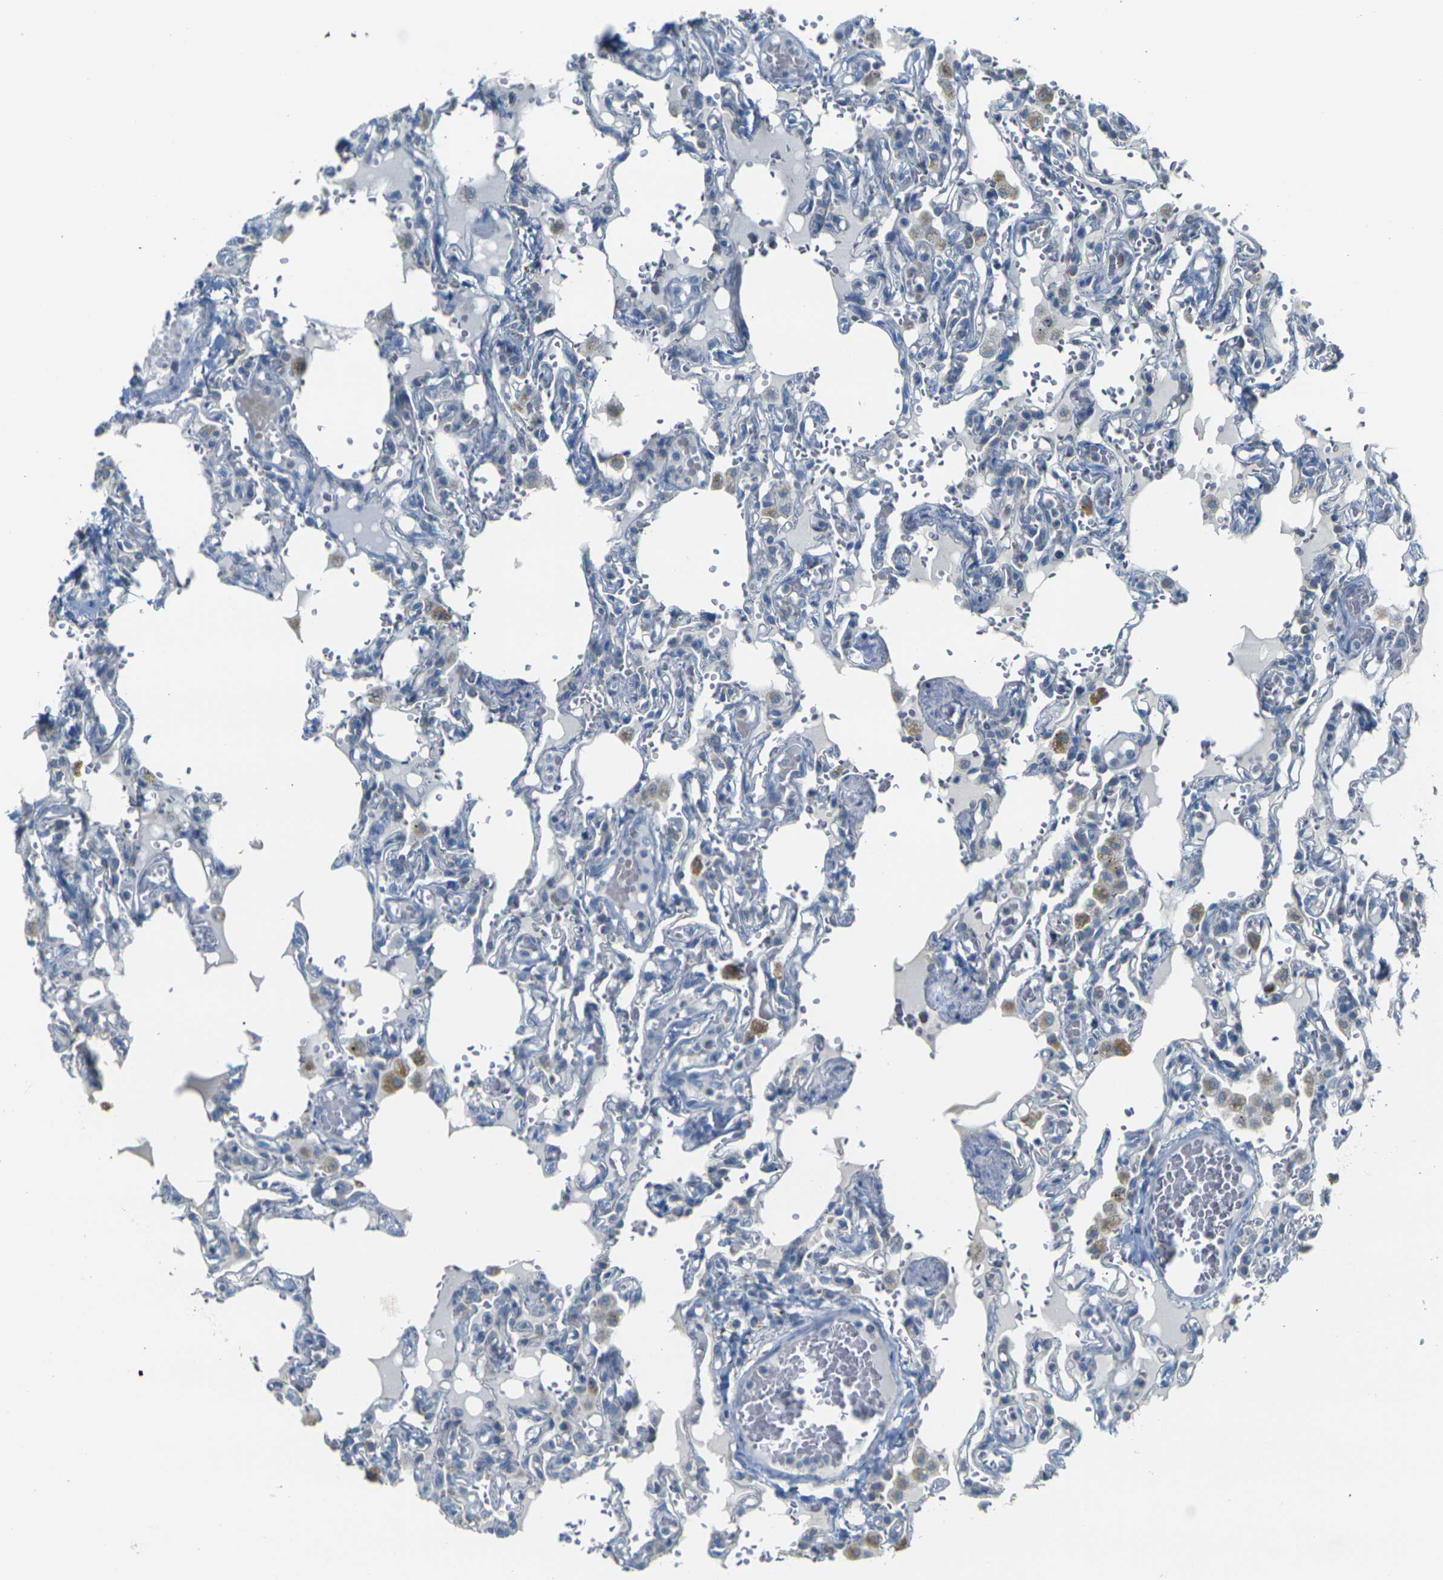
{"staining": {"intensity": "negative", "quantity": "none", "location": "none"}, "tissue": "lung", "cell_type": "Alveolar cells", "image_type": "normal", "snomed": [{"axis": "morphology", "description": "Normal tissue, NOS"}, {"axis": "topography", "description": "Lung"}], "caption": "Immunohistochemistry (IHC) of normal human lung reveals no positivity in alveolar cells. (Stains: DAB IHC with hematoxylin counter stain, Microscopy: brightfield microscopy at high magnification).", "gene": "PARD6B", "patient": {"sex": "male", "age": 21}}